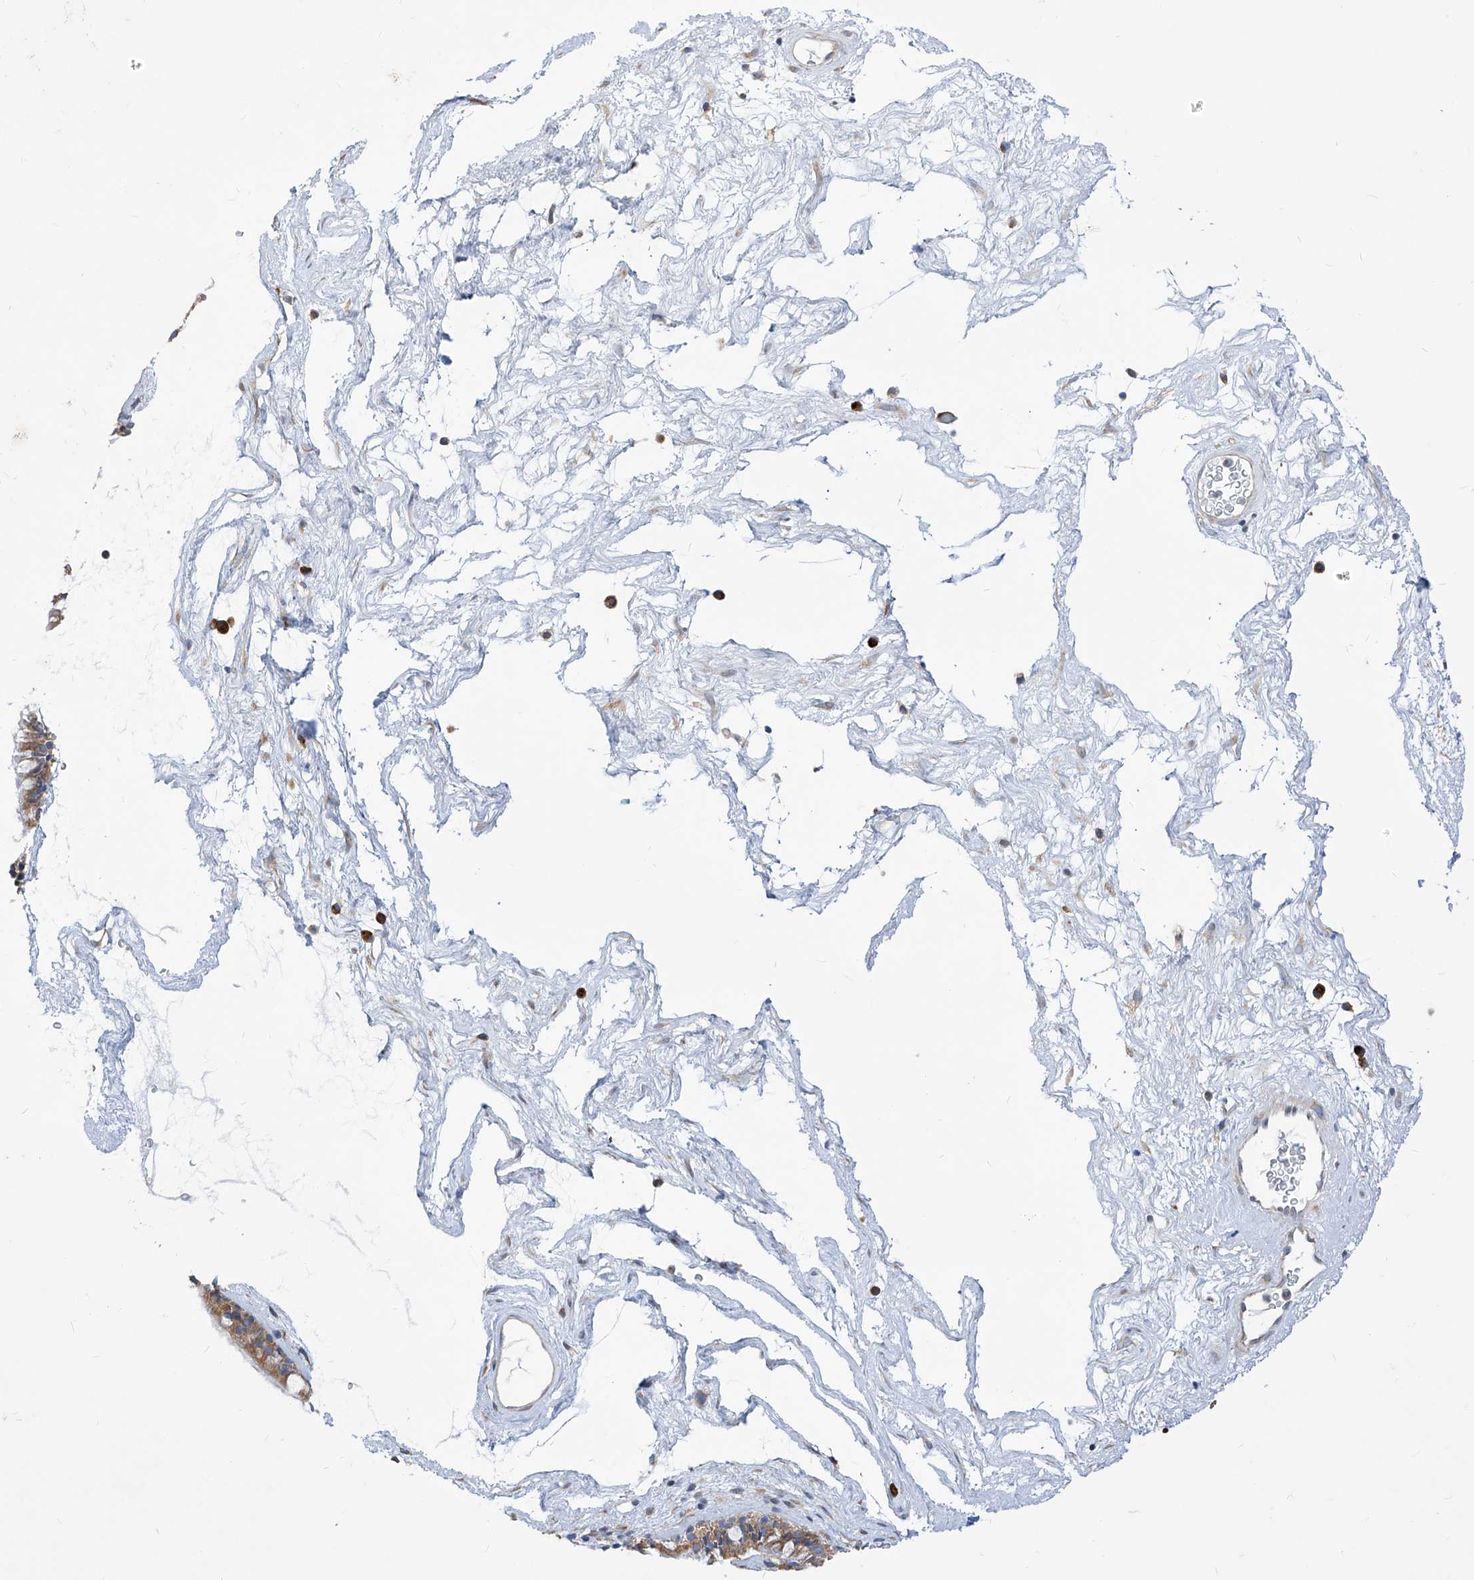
{"staining": {"intensity": "moderate", "quantity": "25%-75%", "location": "cytoplasmic/membranous"}, "tissue": "nasopharynx", "cell_type": "Respiratory epithelial cells", "image_type": "normal", "snomed": [{"axis": "morphology", "description": "Normal tissue, NOS"}, {"axis": "morphology", "description": "Inflammation, NOS"}, {"axis": "topography", "description": "Nasopharynx"}], "caption": "Approximately 25%-75% of respiratory epithelial cells in benign nasopharynx show moderate cytoplasmic/membranous protein expression as visualized by brown immunohistochemical staining.", "gene": "UFL1", "patient": {"sex": "male", "age": 48}}